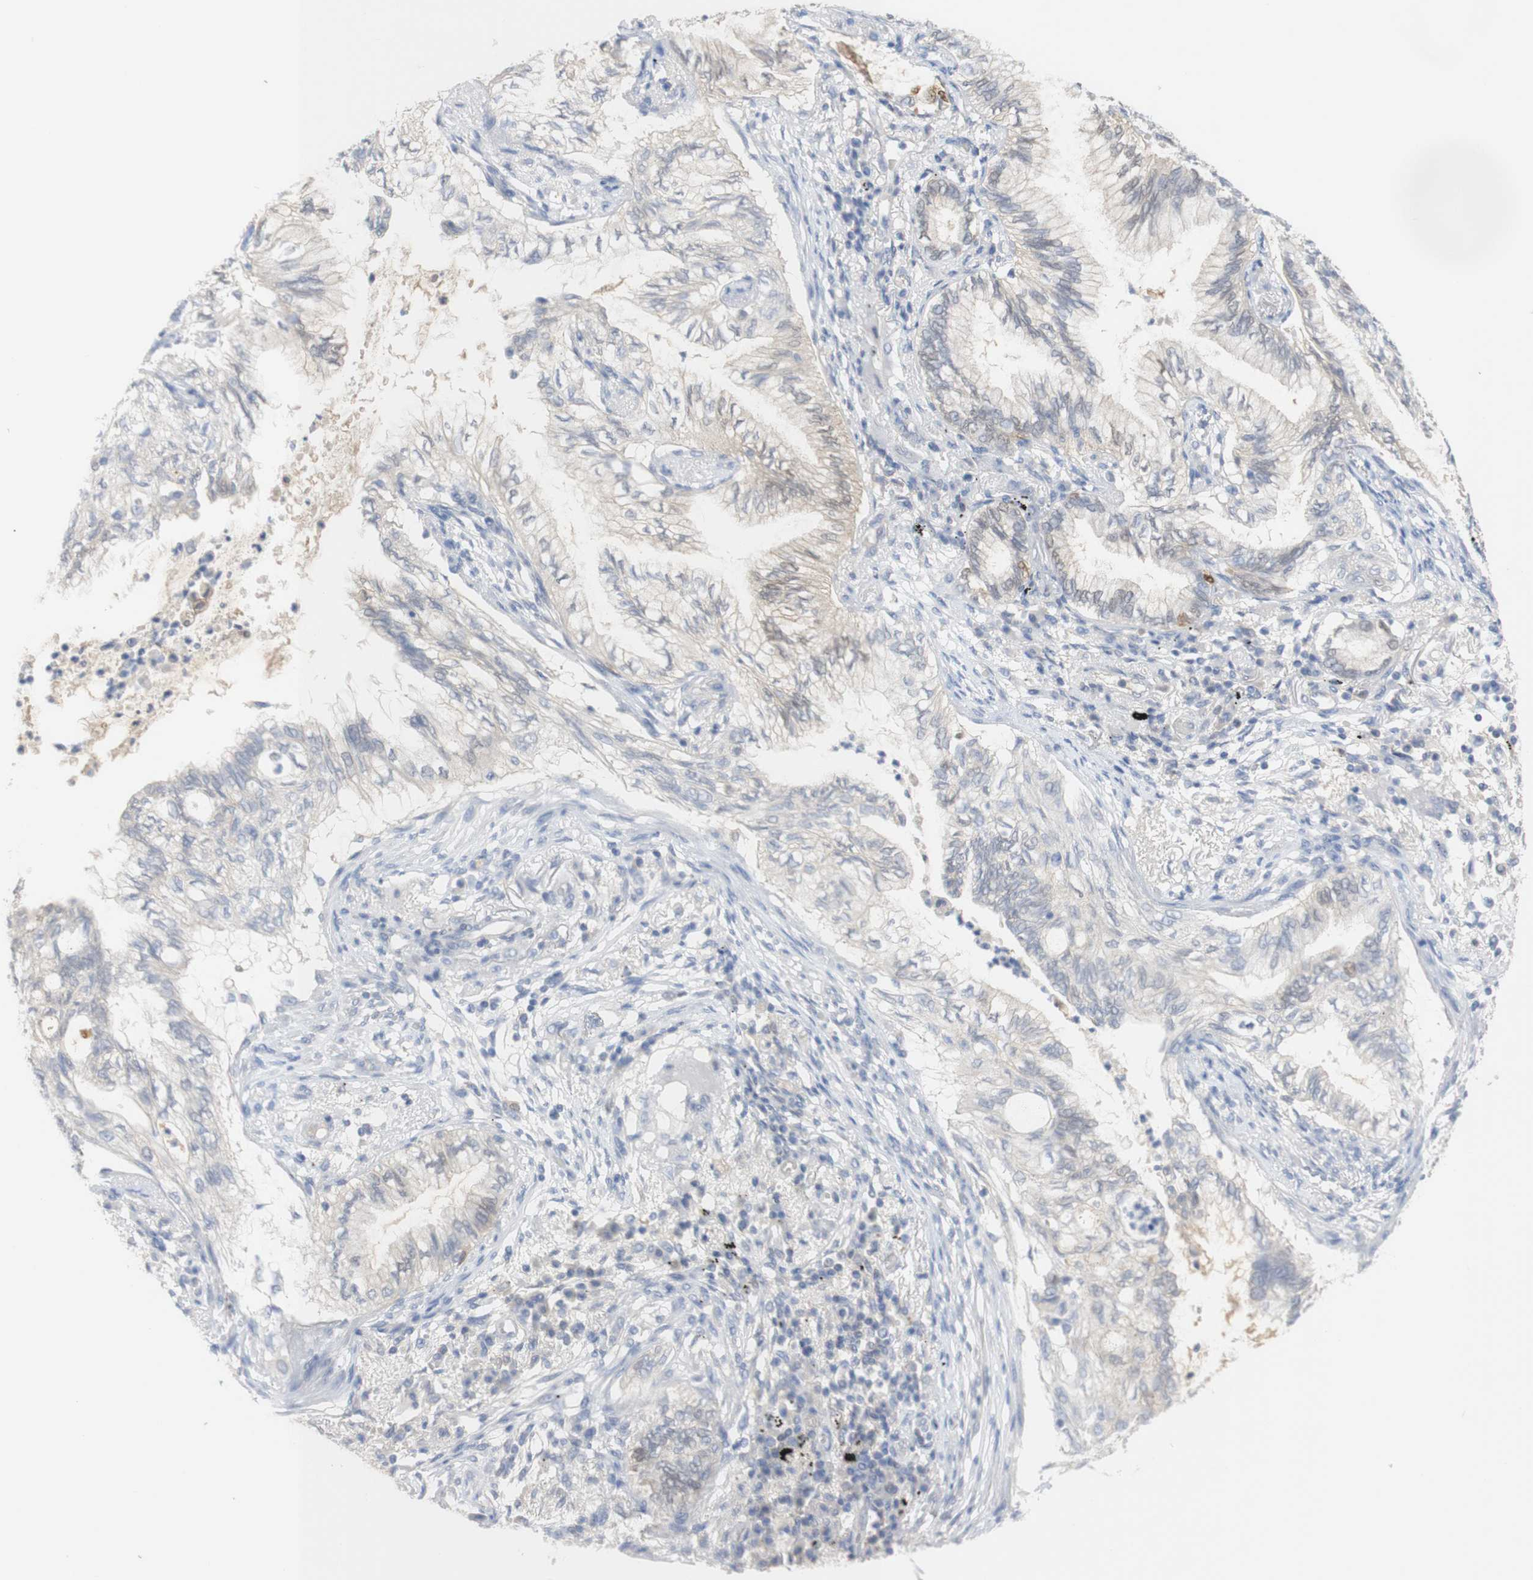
{"staining": {"intensity": "negative", "quantity": "none", "location": "none"}, "tissue": "lung cancer", "cell_type": "Tumor cells", "image_type": "cancer", "snomed": [{"axis": "morphology", "description": "Normal tissue, NOS"}, {"axis": "morphology", "description": "Adenocarcinoma, NOS"}, {"axis": "topography", "description": "Bronchus"}, {"axis": "topography", "description": "Lung"}], "caption": "Tumor cells show no significant staining in lung adenocarcinoma.", "gene": "SELENBP1", "patient": {"sex": "female", "age": 70}}